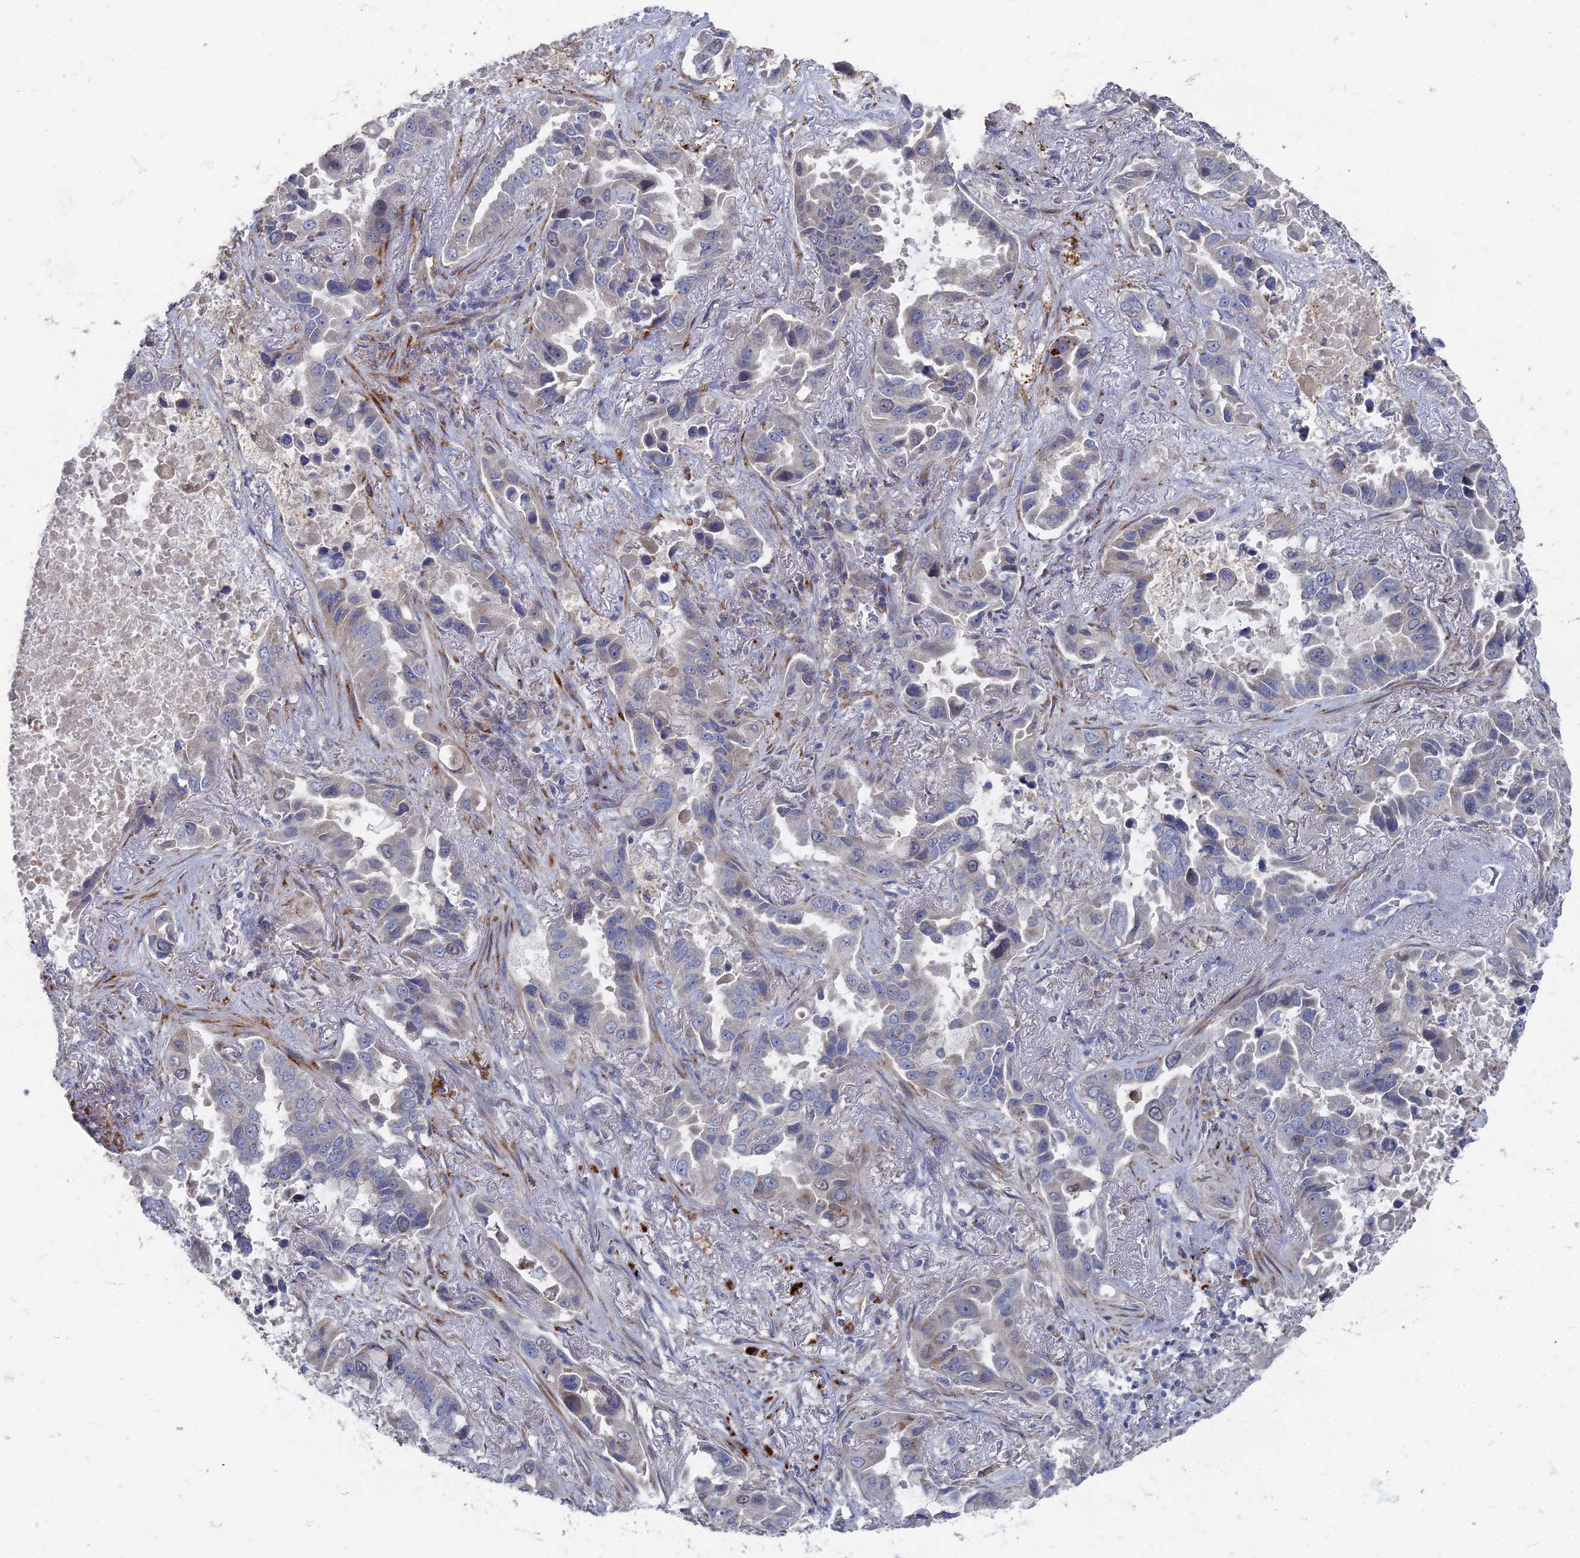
{"staining": {"intensity": "weak", "quantity": "<25%", "location": "cytoplasmic/membranous"}, "tissue": "lung cancer", "cell_type": "Tumor cells", "image_type": "cancer", "snomed": [{"axis": "morphology", "description": "Adenocarcinoma, NOS"}, {"axis": "topography", "description": "Lung"}], "caption": "An image of human lung cancer is negative for staining in tumor cells. The staining was performed using DAB (3,3'-diaminobenzidine) to visualize the protein expression in brown, while the nuclei were stained in blue with hematoxylin (Magnification: 20x).", "gene": "TMEM128", "patient": {"sex": "male", "age": 64}}